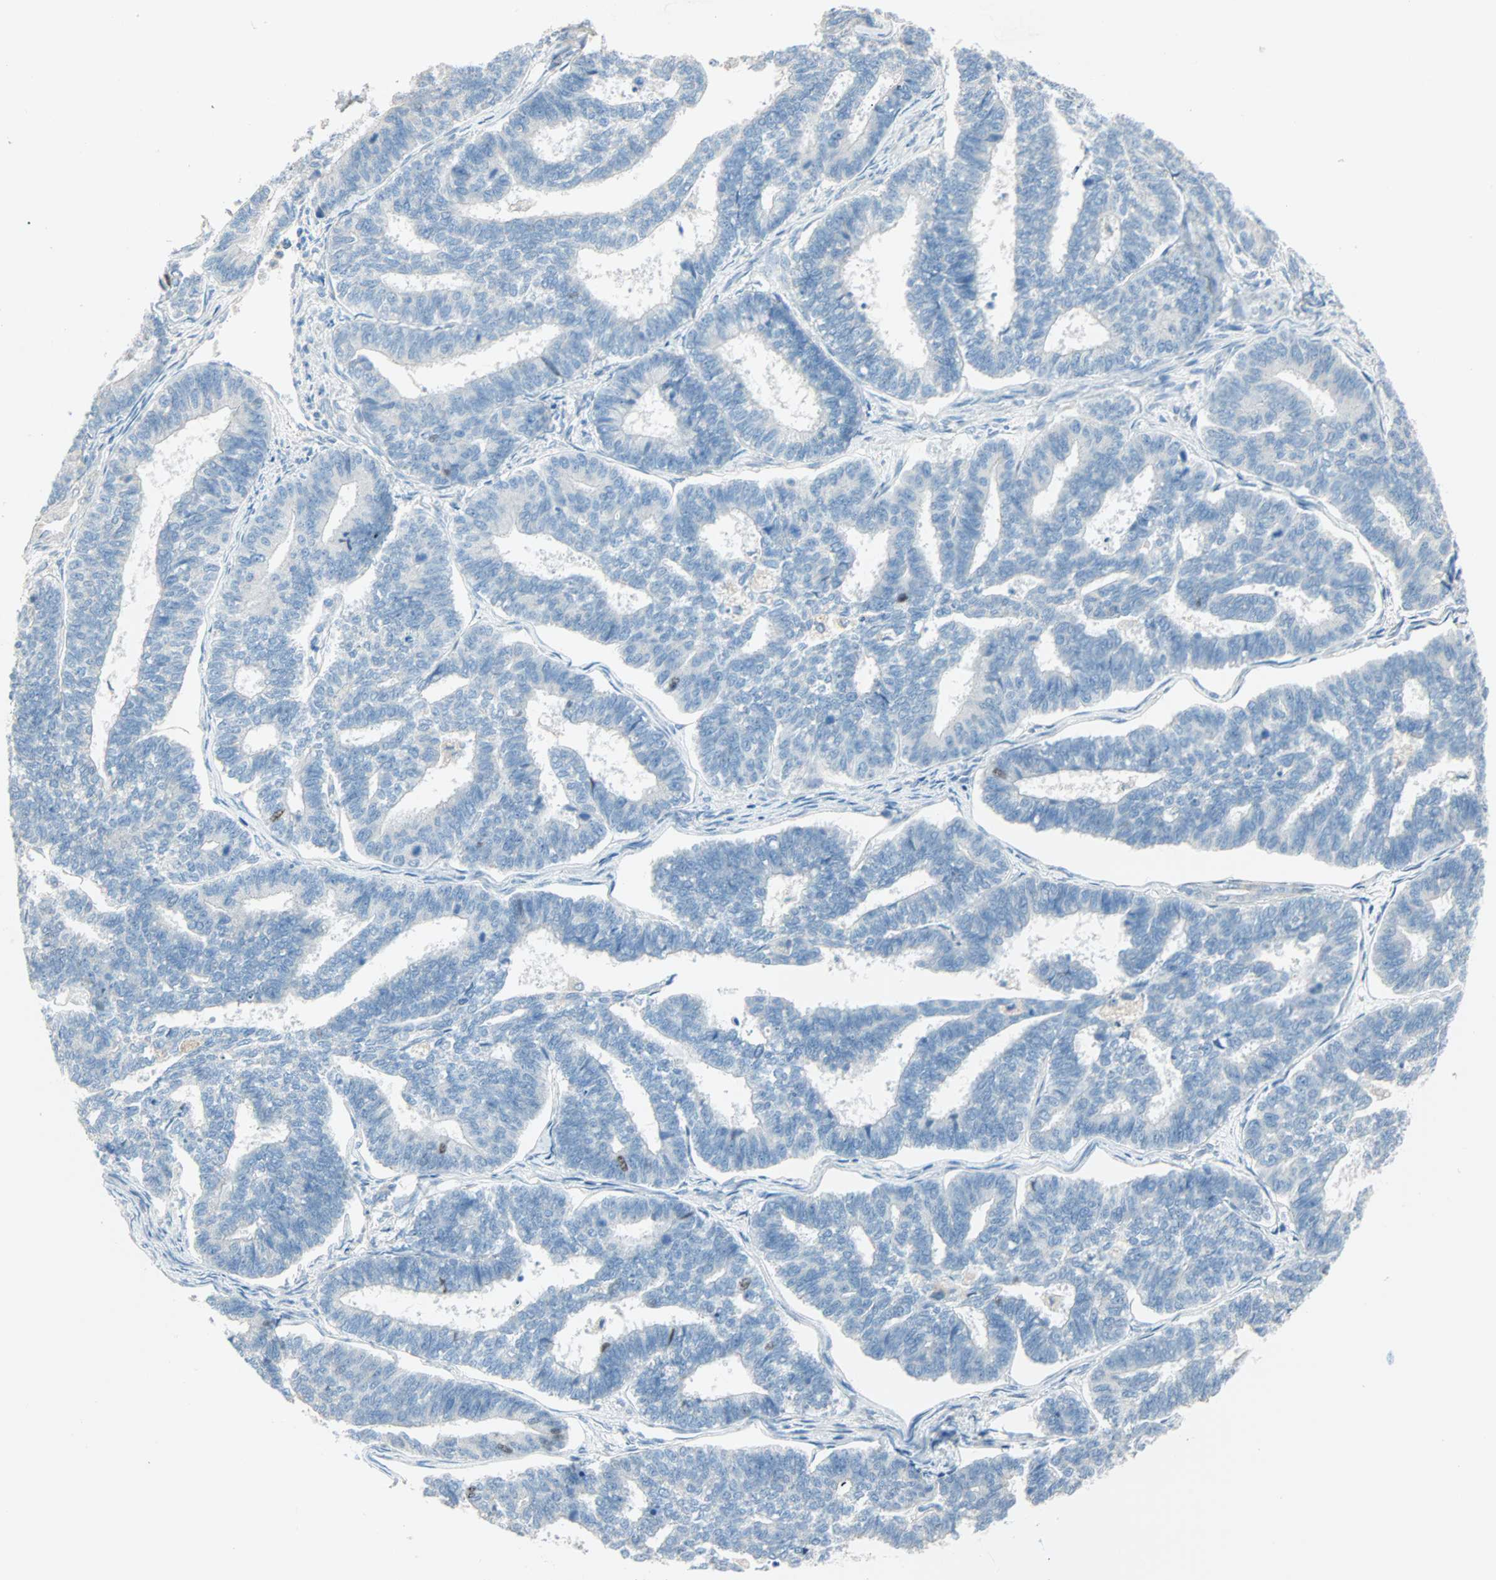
{"staining": {"intensity": "negative", "quantity": "none", "location": "none"}, "tissue": "endometrial cancer", "cell_type": "Tumor cells", "image_type": "cancer", "snomed": [{"axis": "morphology", "description": "Adenocarcinoma, NOS"}, {"axis": "topography", "description": "Endometrium"}], "caption": "High power microscopy image of an immunohistochemistry image of adenocarcinoma (endometrial), revealing no significant positivity in tumor cells.", "gene": "ACVRL1", "patient": {"sex": "female", "age": 70}}